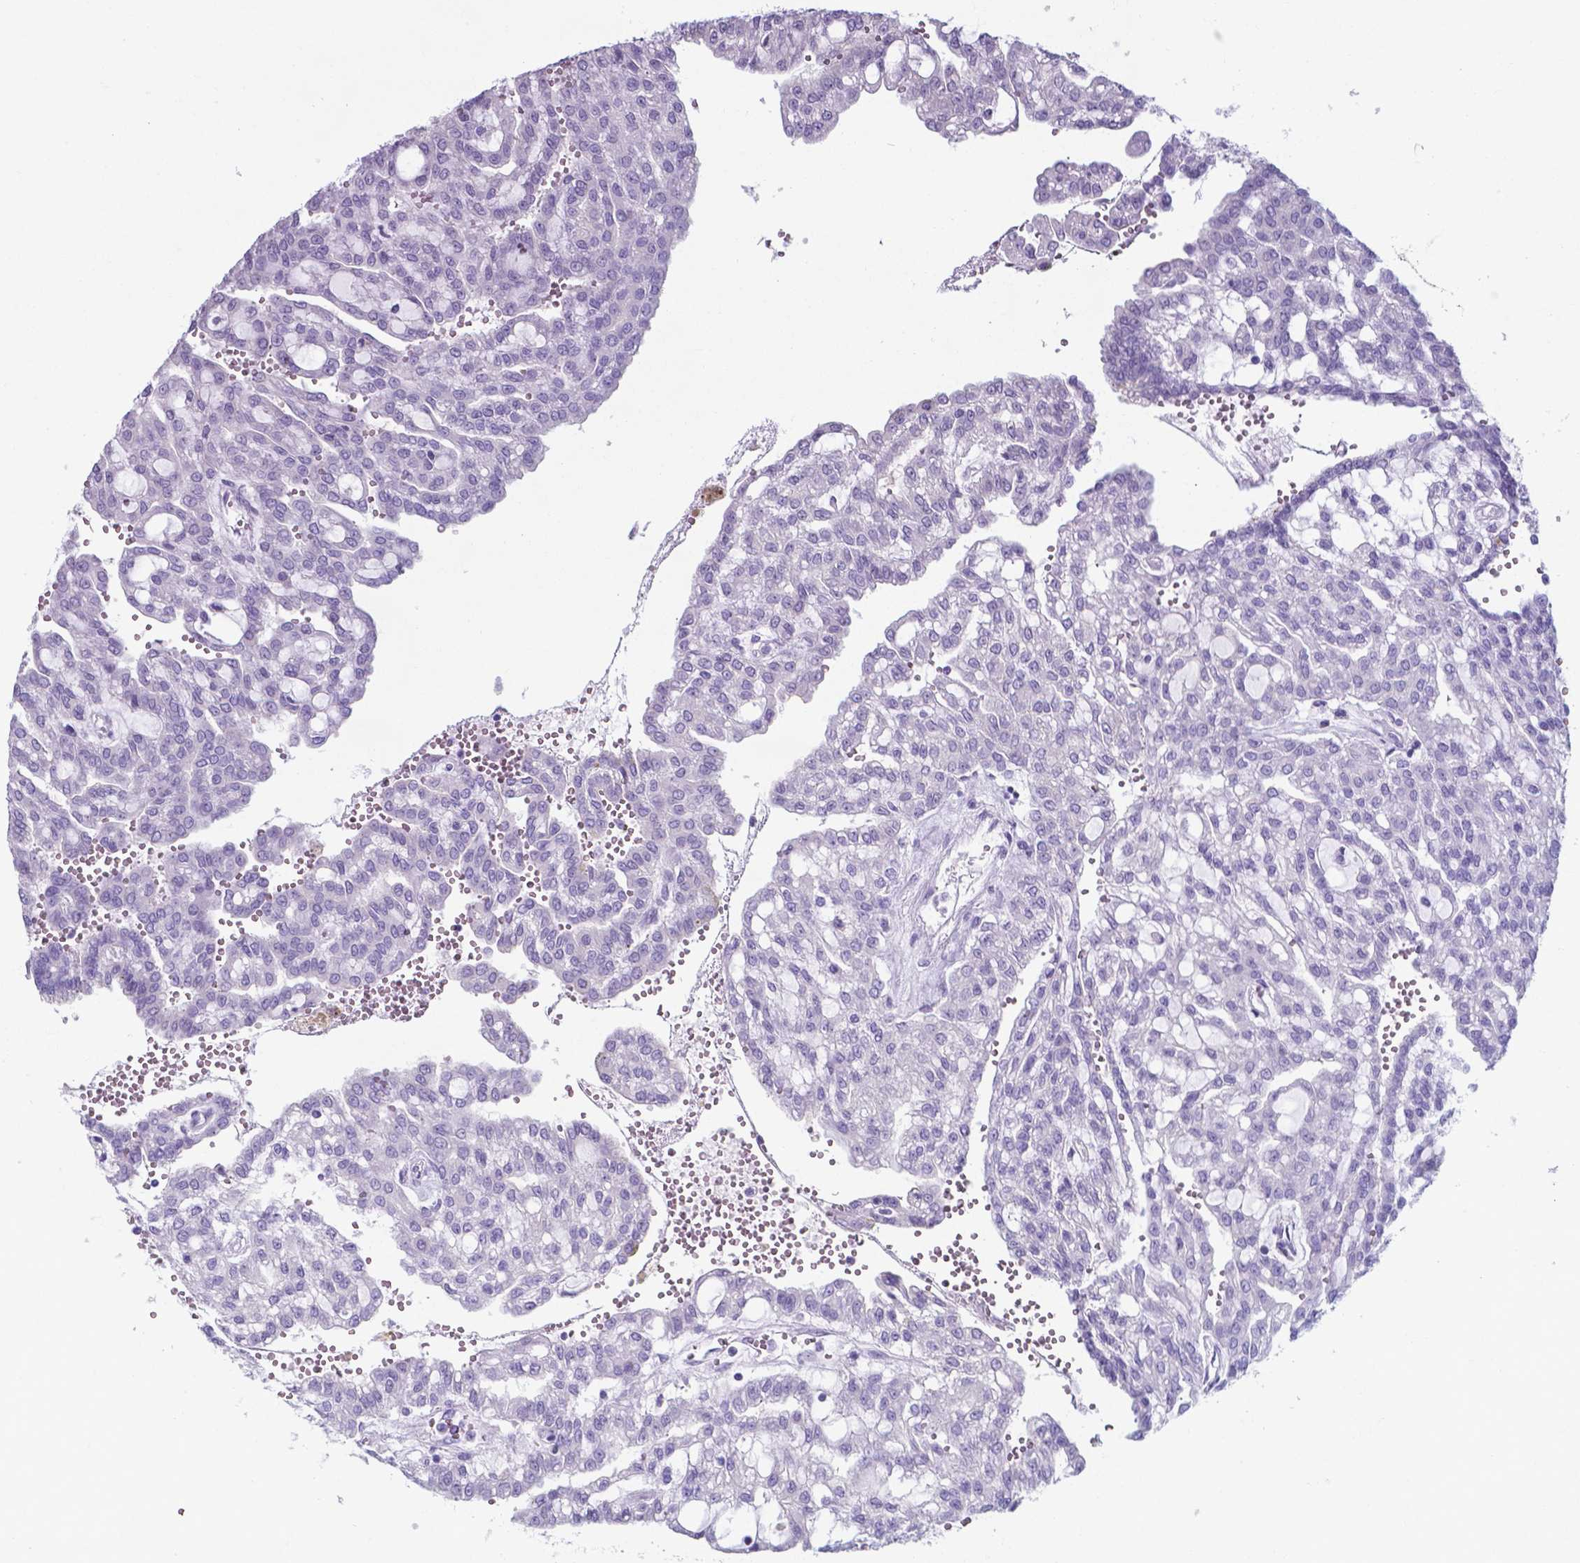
{"staining": {"intensity": "negative", "quantity": "none", "location": "none"}, "tissue": "renal cancer", "cell_type": "Tumor cells", "image_type": "cancer", "snomed": [{"axis": "morphology", "description": "Adenocarcinoma, NOS"}, {"axis": "topography", "description": "Kidney"}], "caption": "Renal cancer was stained to show a protein in brown. There is no significant positivity in tumor cells. Brightfield microscopy of immunohistochemistry stained with DAB (3,3'-diaminobenzidine) (brown) and hematoxylin (blue), captured at high magnification.", "gene": "AP5B1", "patient": {"sex": "male", "age": 63}}